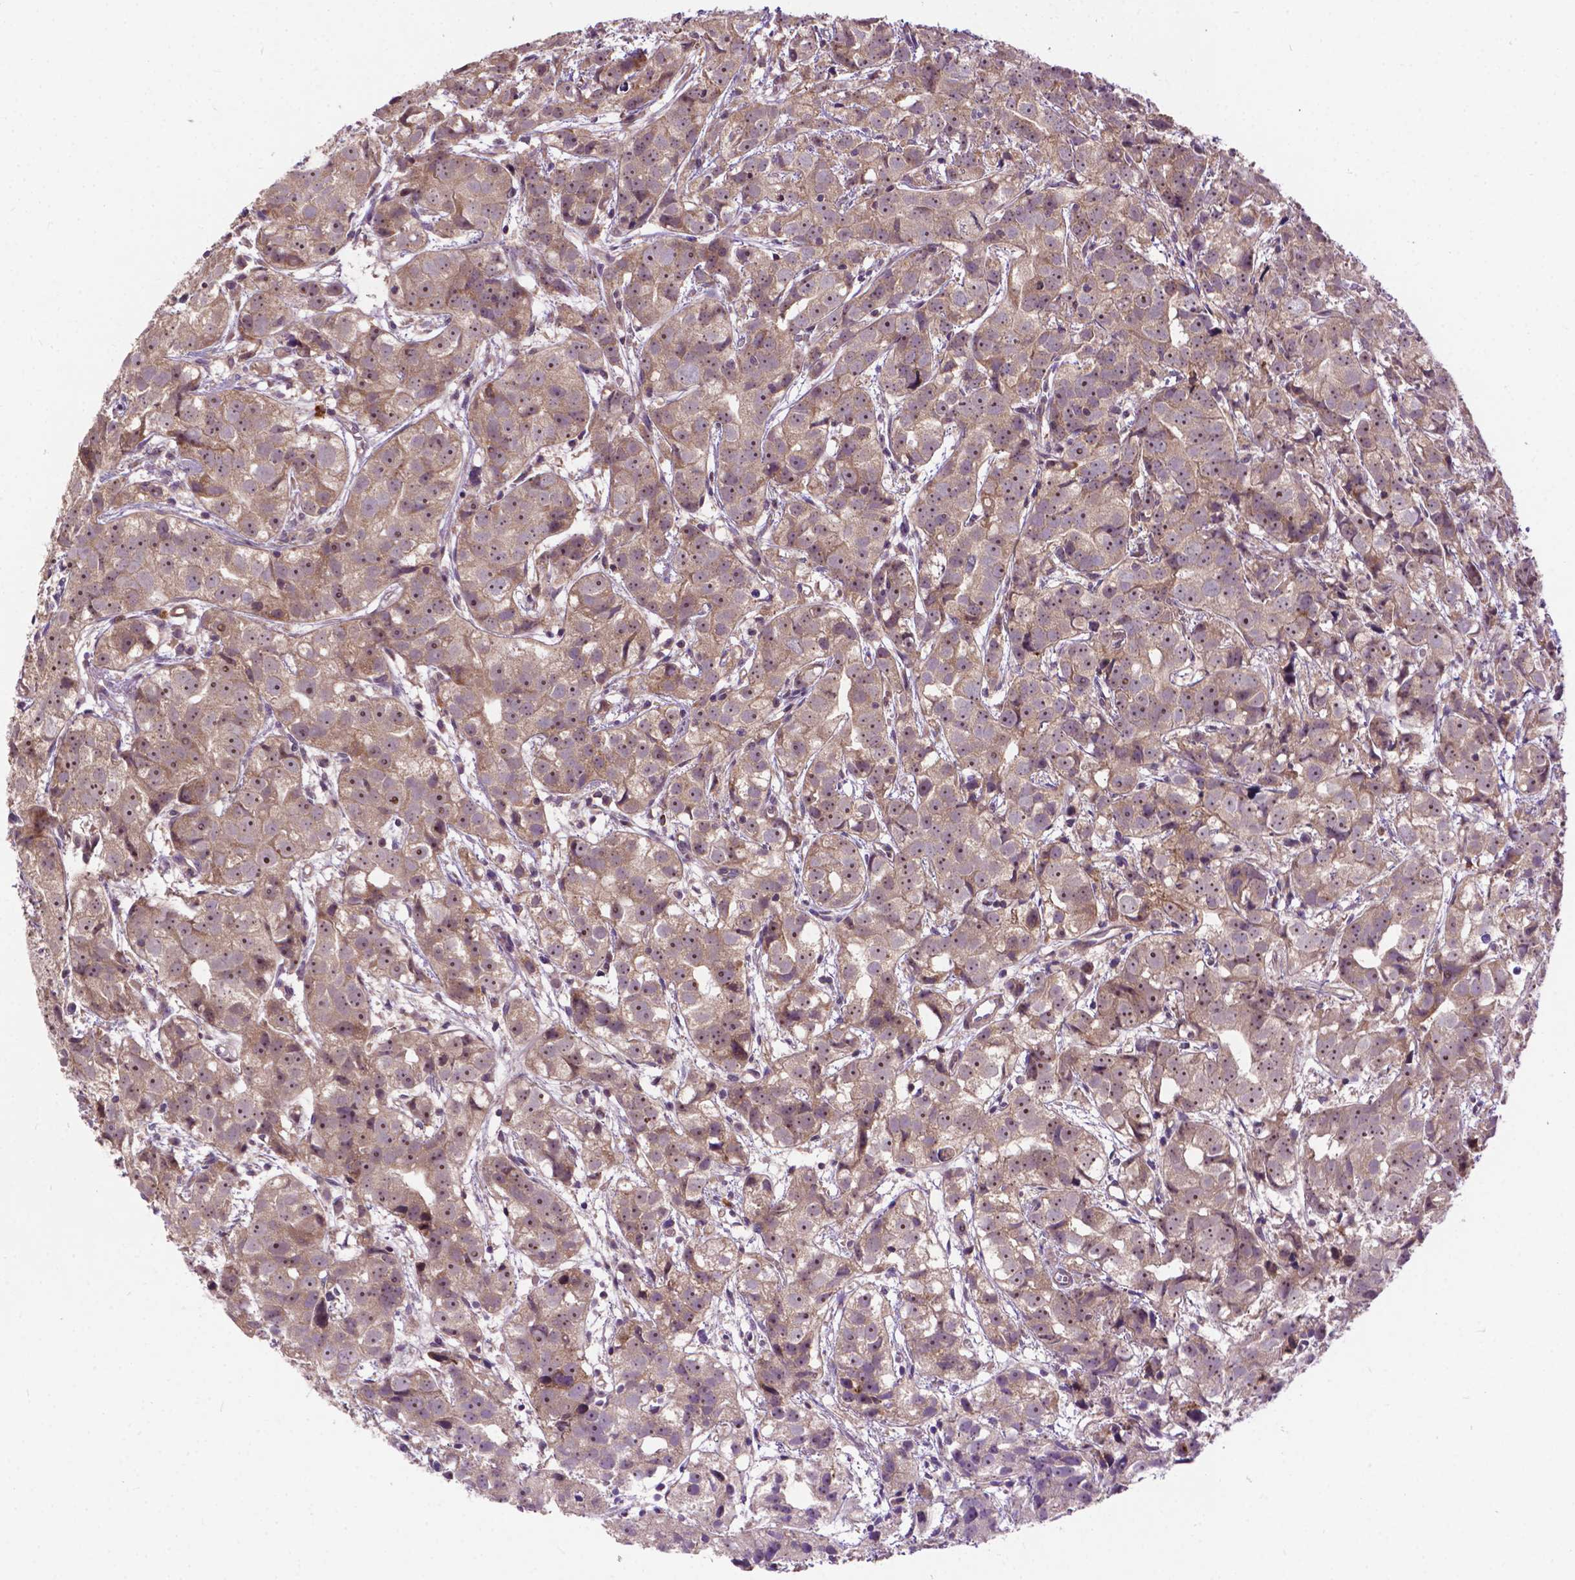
{"staining": {"intensity": "weak", "quantity": ">75%", "location": "cytoplasmic/membranous,nuclear"}, "tissue": "prostate cancer", "cell_type": "Tumor cells", "image_type": "cancer", "snomed": [{"axis": "morphology", "description": "Adenocarcinoma, High grade"}, {"axis": "topography", "description": "Prostate"}], "caption": "A micrograph of prostate adenocarcinoma (high-grade) stained for a protein exhibits weak cytoplasmic/membranous and nuclear brown staining in tumor cells.", "gene": "PARP3", "patient": {"sex": "male", "age": 68}}